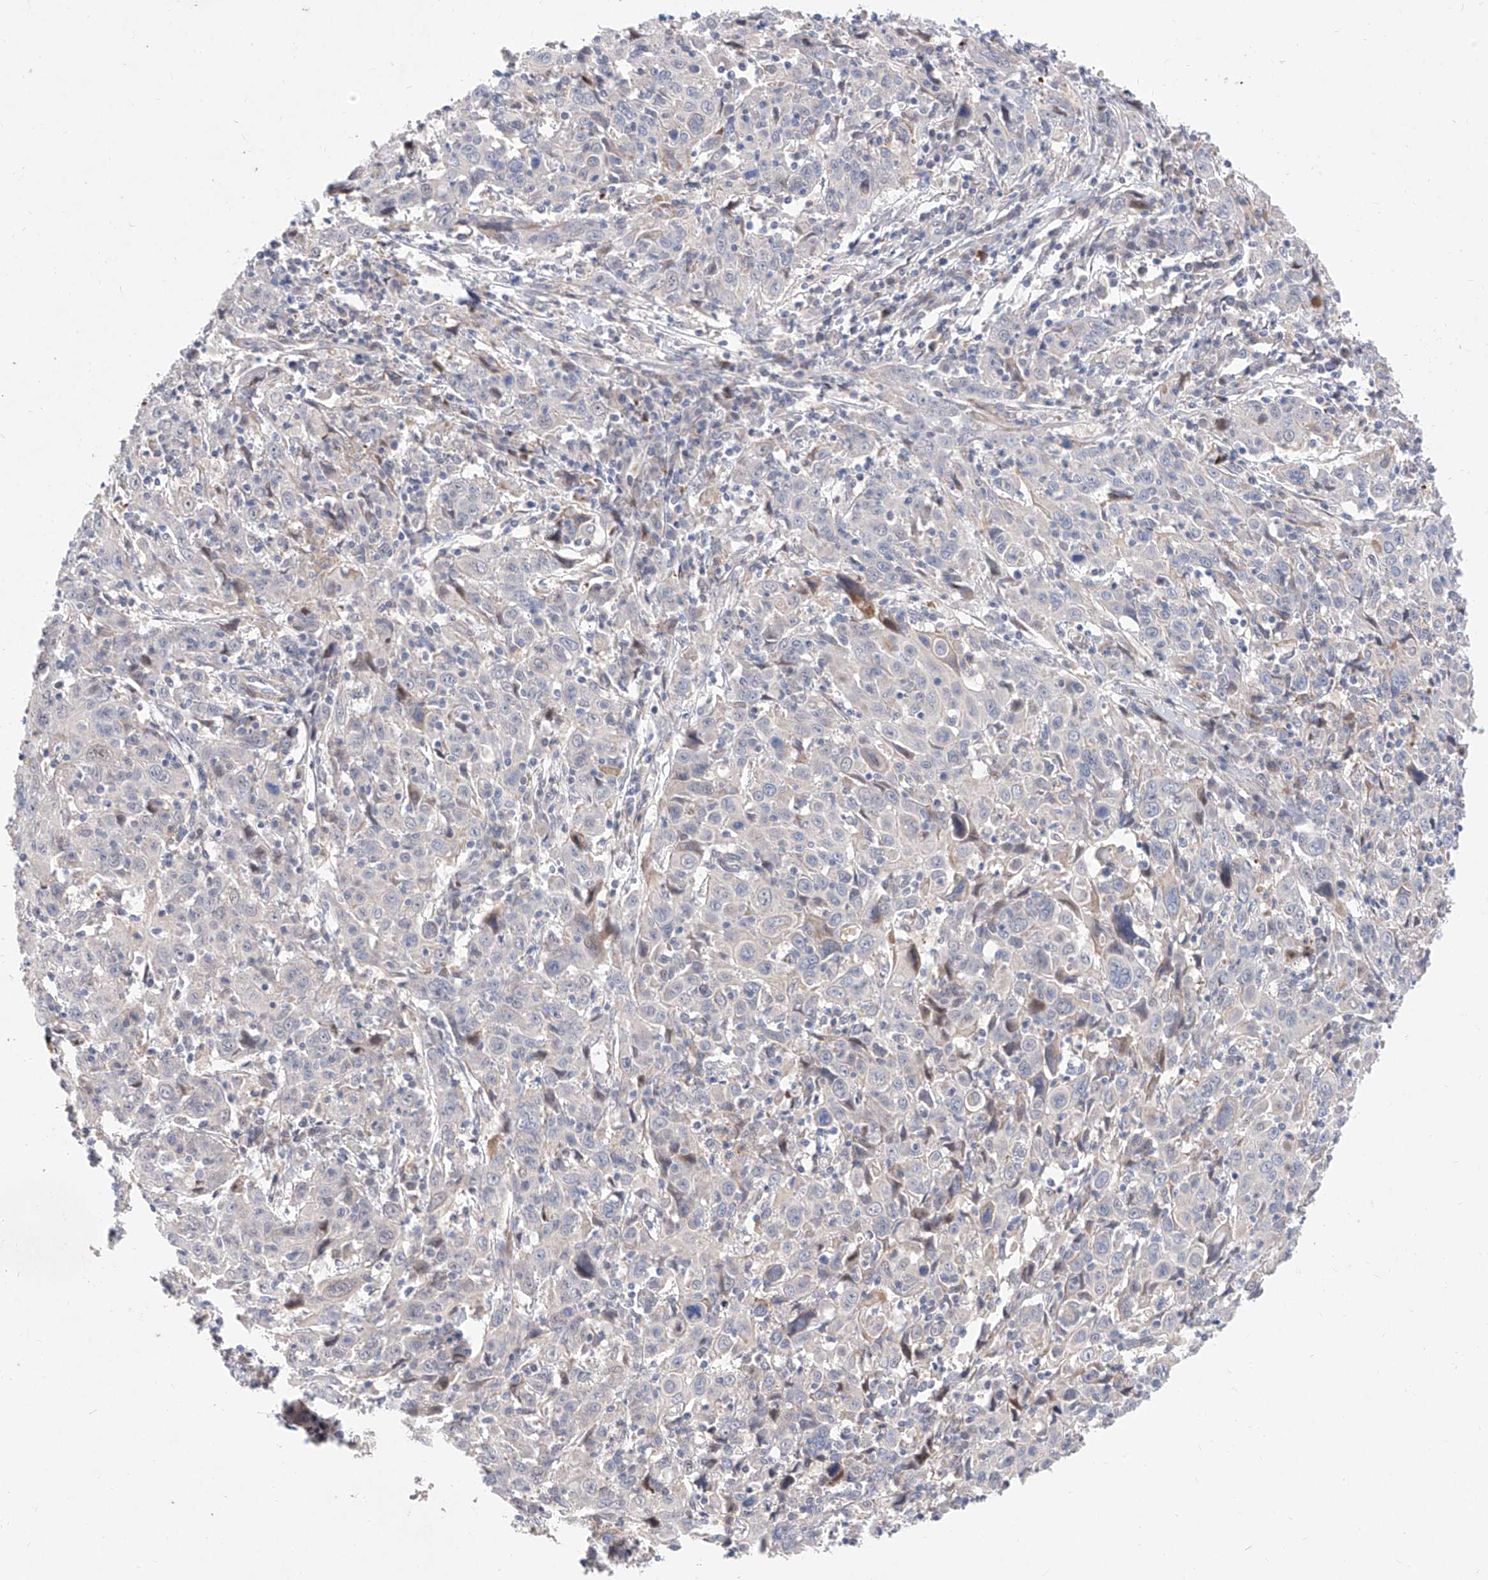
{"staining": {"intensity": "negative", "quantity": "none", "location": "none"}, "tissue": "cervical cancer", "cell_type": "Tumor cells", "image_type": "cancer", "snomed": [{"axis": "morphology", "description": "Squamous cell carcinoma, NOS"}, {"axis": "topography", "description": "Cervix"}], "caption": "Immunohistochemistry (IHC) image of neoplastic tissue: human squamous cell carcinoma (cervical) stained with DAB reveals no significant protein expression in tumor cells.", "gene": "FUCA2", "patient": {"sex": "female", "age": 46}}